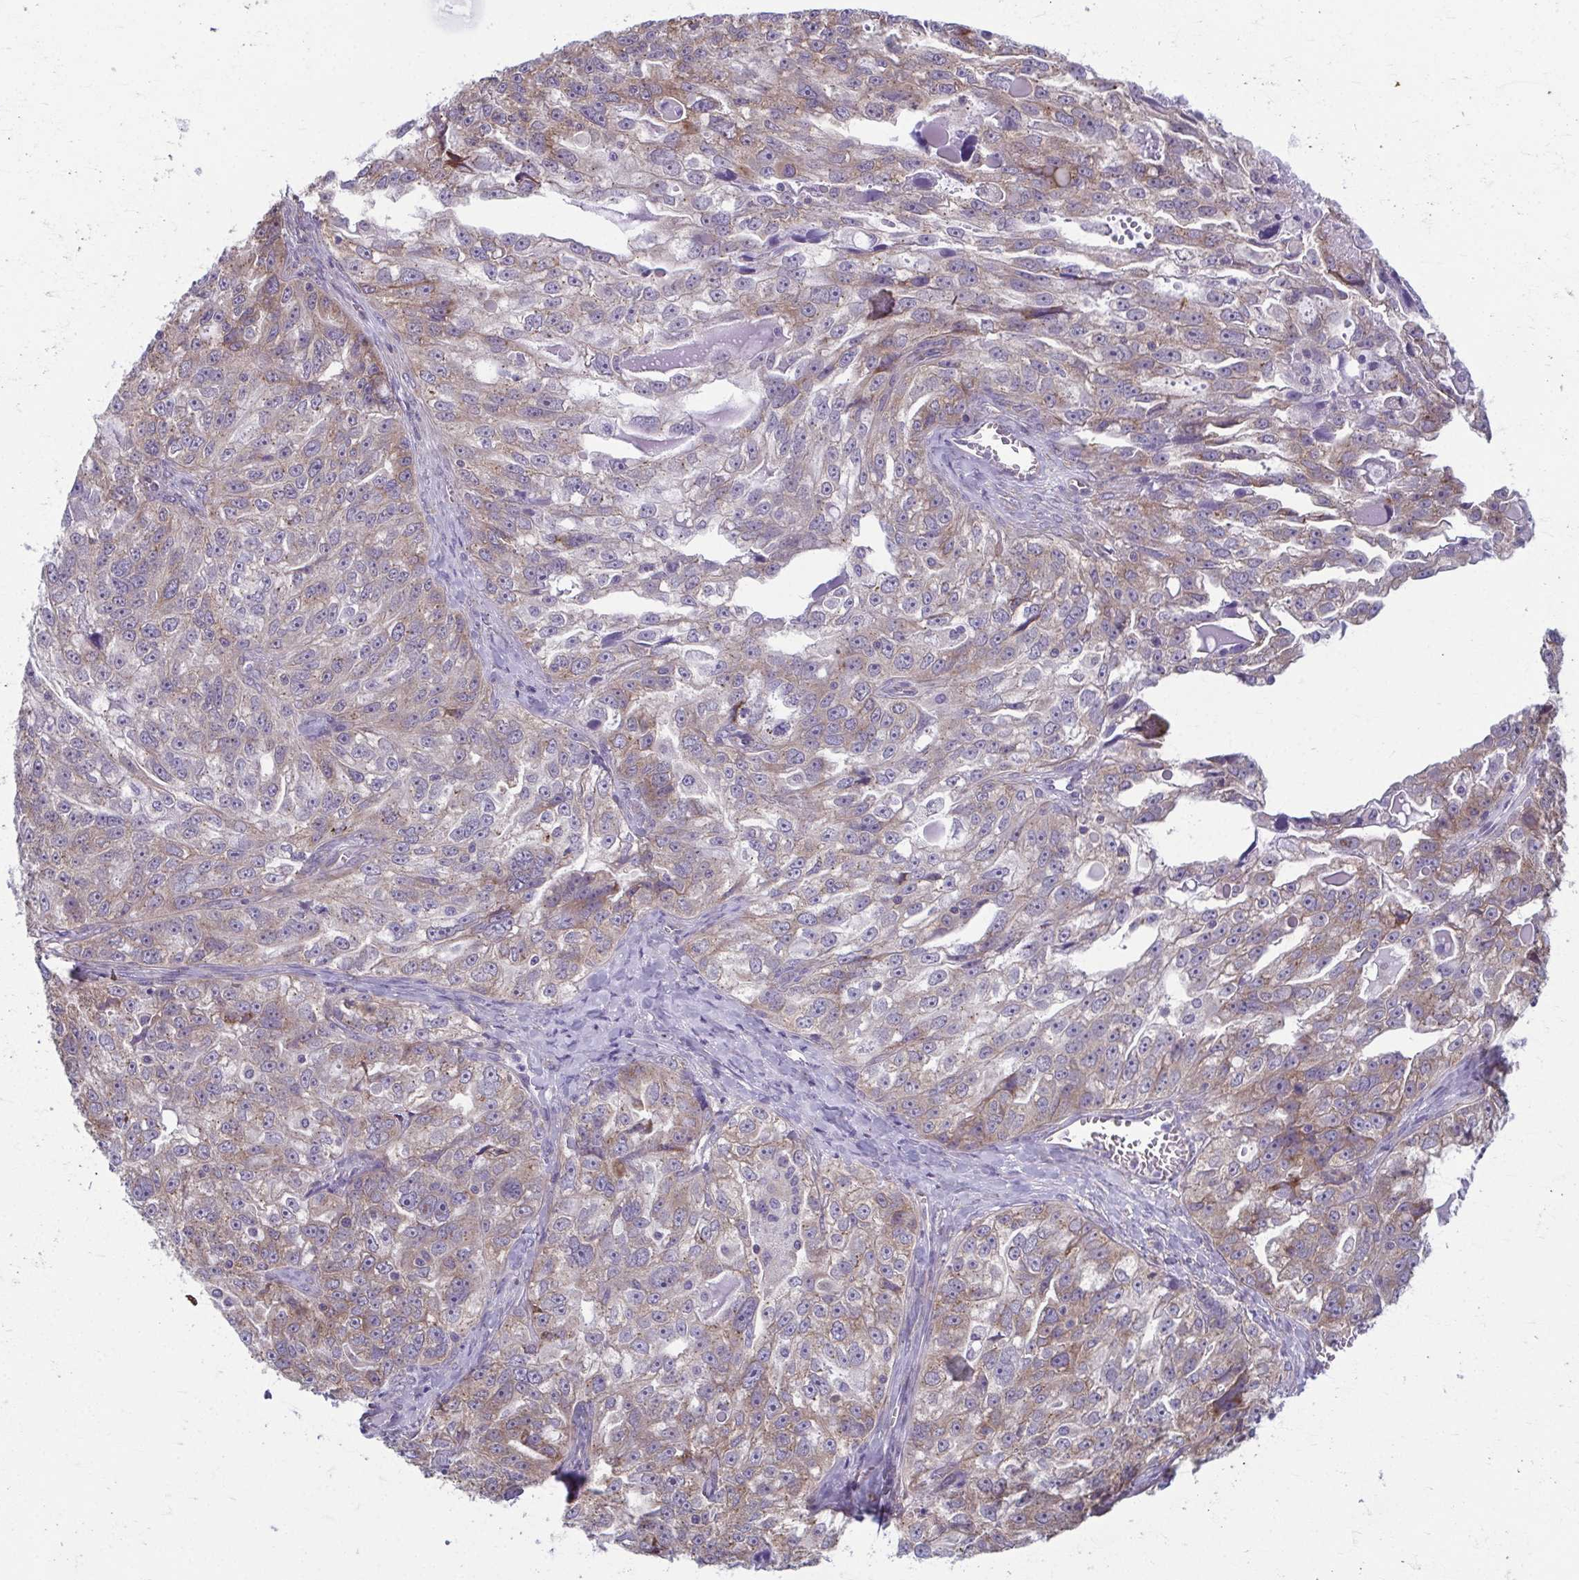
{"staining": {"intensity": "weak", "quantity": "25%-75%", "location": "cytoplasmic/membranous"}, "tissue": "ovarian cancer", "cell_type": "Tumor cells", "image_type": "cancer", "snomed": [{"axis": "morphology", "description": "Cystadenocarcinoma, serous, NOS"}, {"axis": "topography", "description": "Ovary"}], "caption": "A histopathology image of human serous cystadenocarcinoma (ovarian) stained for a protein exhibits weak cytoplasmic/membranous brown staining in tumor cells.", "gene": "TMEM108", "patient": {"sex": "female", "age": 51}}